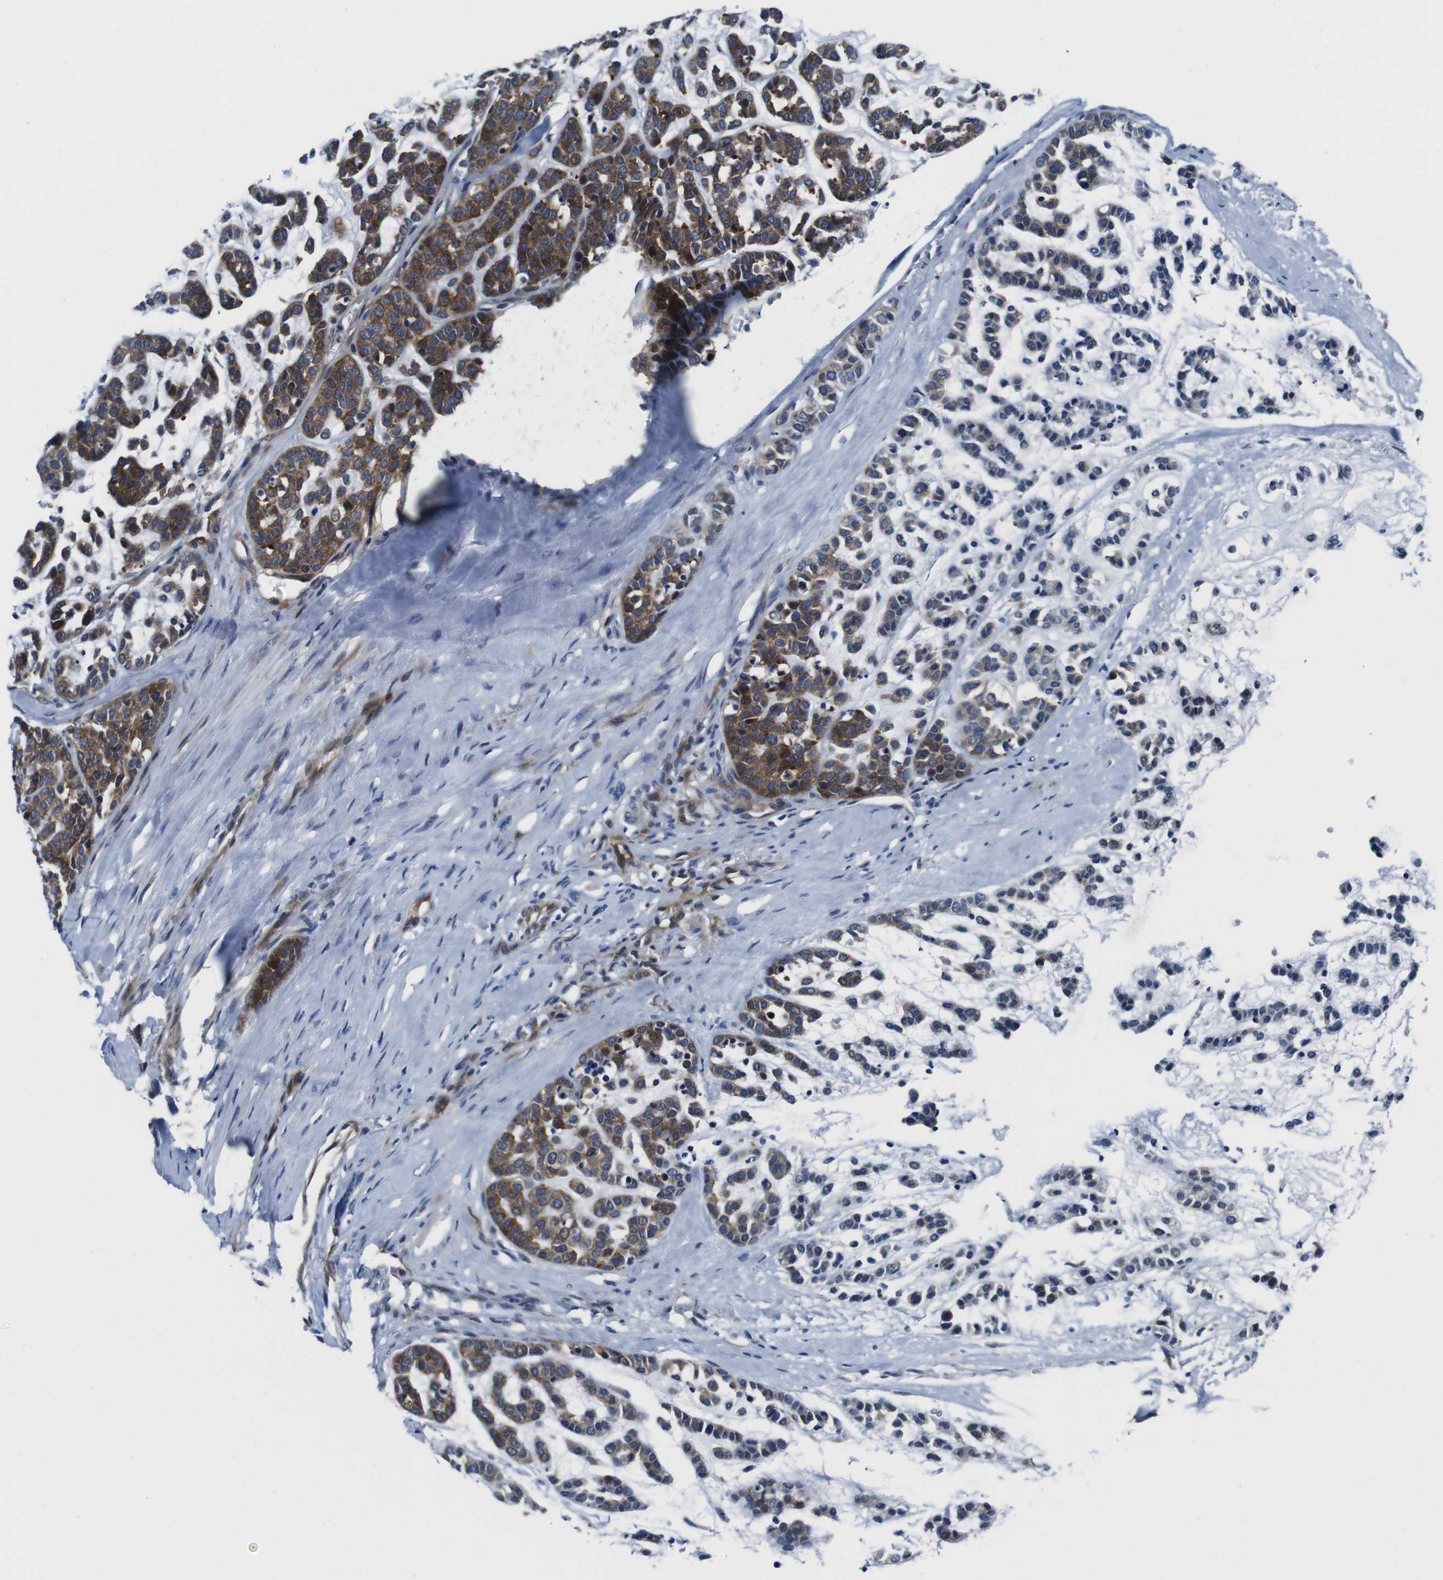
{"staining": {"intensity": "moderate", "quantity": ">75%", "location": "cytoplasmic/membranous"}, "tissue": "head and neck cancer", "cell_type": "Tumor cells", "image_type": "cancer", "snomed": [{"axis": "morphology", "description": "Adenocarcinoma, NOS"}, {"axis": "morphology", "description": "Adenoma, NOS"}, {"axis": "topography", "description": "Head-Neck"}], "caption": "High-magnification brightfield microscopy of head and neck cancer (adenoma) stained with DAB (3,3'-diaminobenzidine) (brown) and counterstained with hematoxylin (blue). tumor cells exhibit moderate cytoplasmic/membranous staining is identified in about>75% of cells.", "gene": "EIF4A1", "patient": {"sex": "female", "age": 55}}